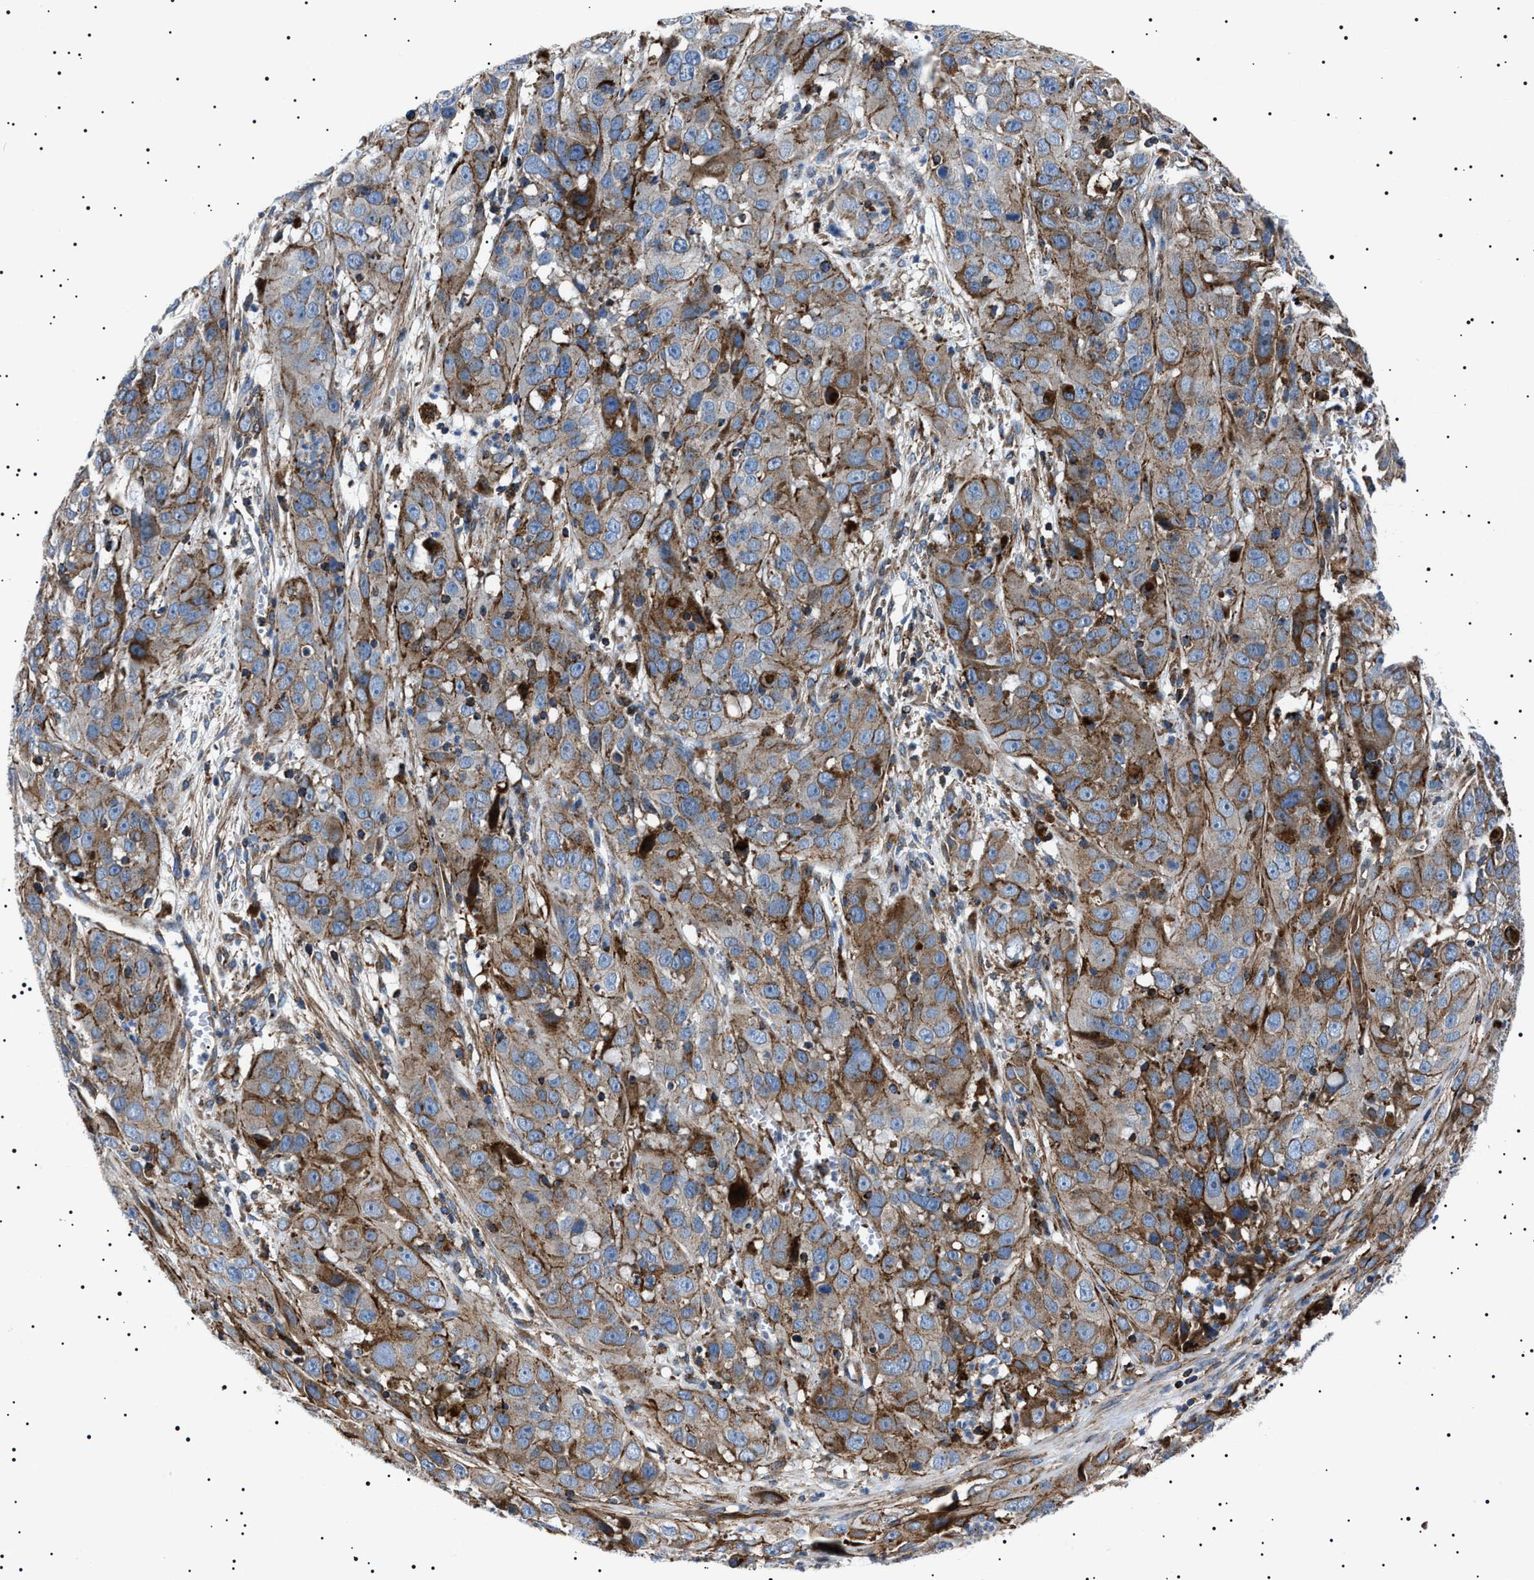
{"staining": {"intensity": "moderate", "quantity": "25%-75%", "location": "cytoplasmic/membranous"}, "tissue": "cervical cancer", "cell_type": "Tumor cells", "image_type": "cancer", "snomed": [{"axis": "morphology", "description": "Squamous cell carcinoma, NOS"}, {"axis": "topography", "description": "Cervix"}], "caption": "Immunohistochemistry (IHC) micrograph of neoplastic tissue: human cervical cancer (squamous cell carcinoma) stained using immunohistochemistry (IHC) shows medium levels of moderate protein expression localized specifically in the cytoplasmic/membranous of tumor cells, appearing as a cytoplasmic/membranous brown color.", "gene": "NEU1", "patient": {"sex": "female", "age": 32}}